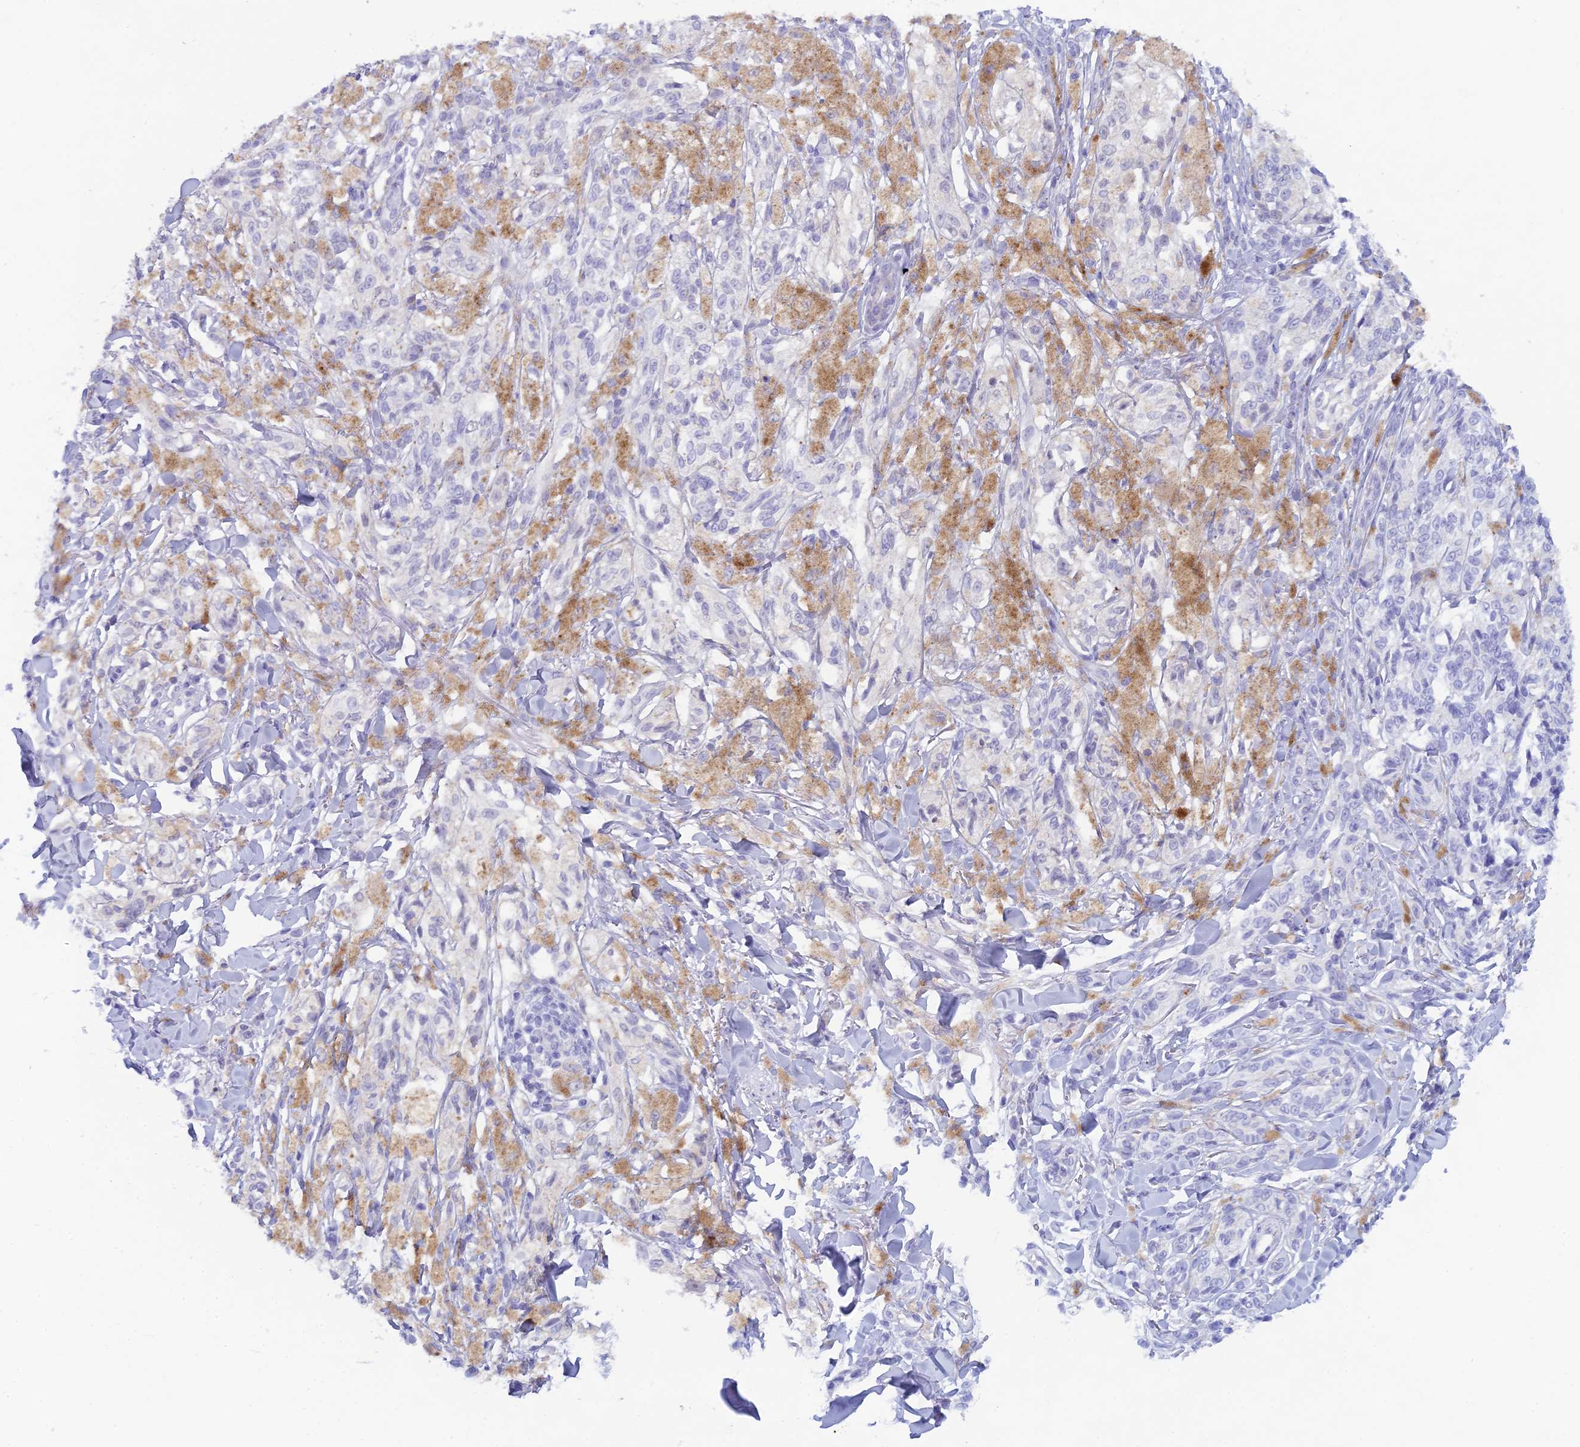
{"staining": {"intensity": "negative", "quantity": "none", "location": "none"}, "tissue": "melanoma", "cell_type": "Tumor cells", "image_type": "cancer", "snomed": [{"axis": "morphology", "description": "Malignant melanoma, NOS"}, {"axis": "topography", "description": "Skin of upper extremity"}], "caption": "Immunohistochemical staining of human melanoma demonstrates no significant staining in tumor cells.", "gene": "REG1A", "patient": {"sex": "male", "age": 40}}